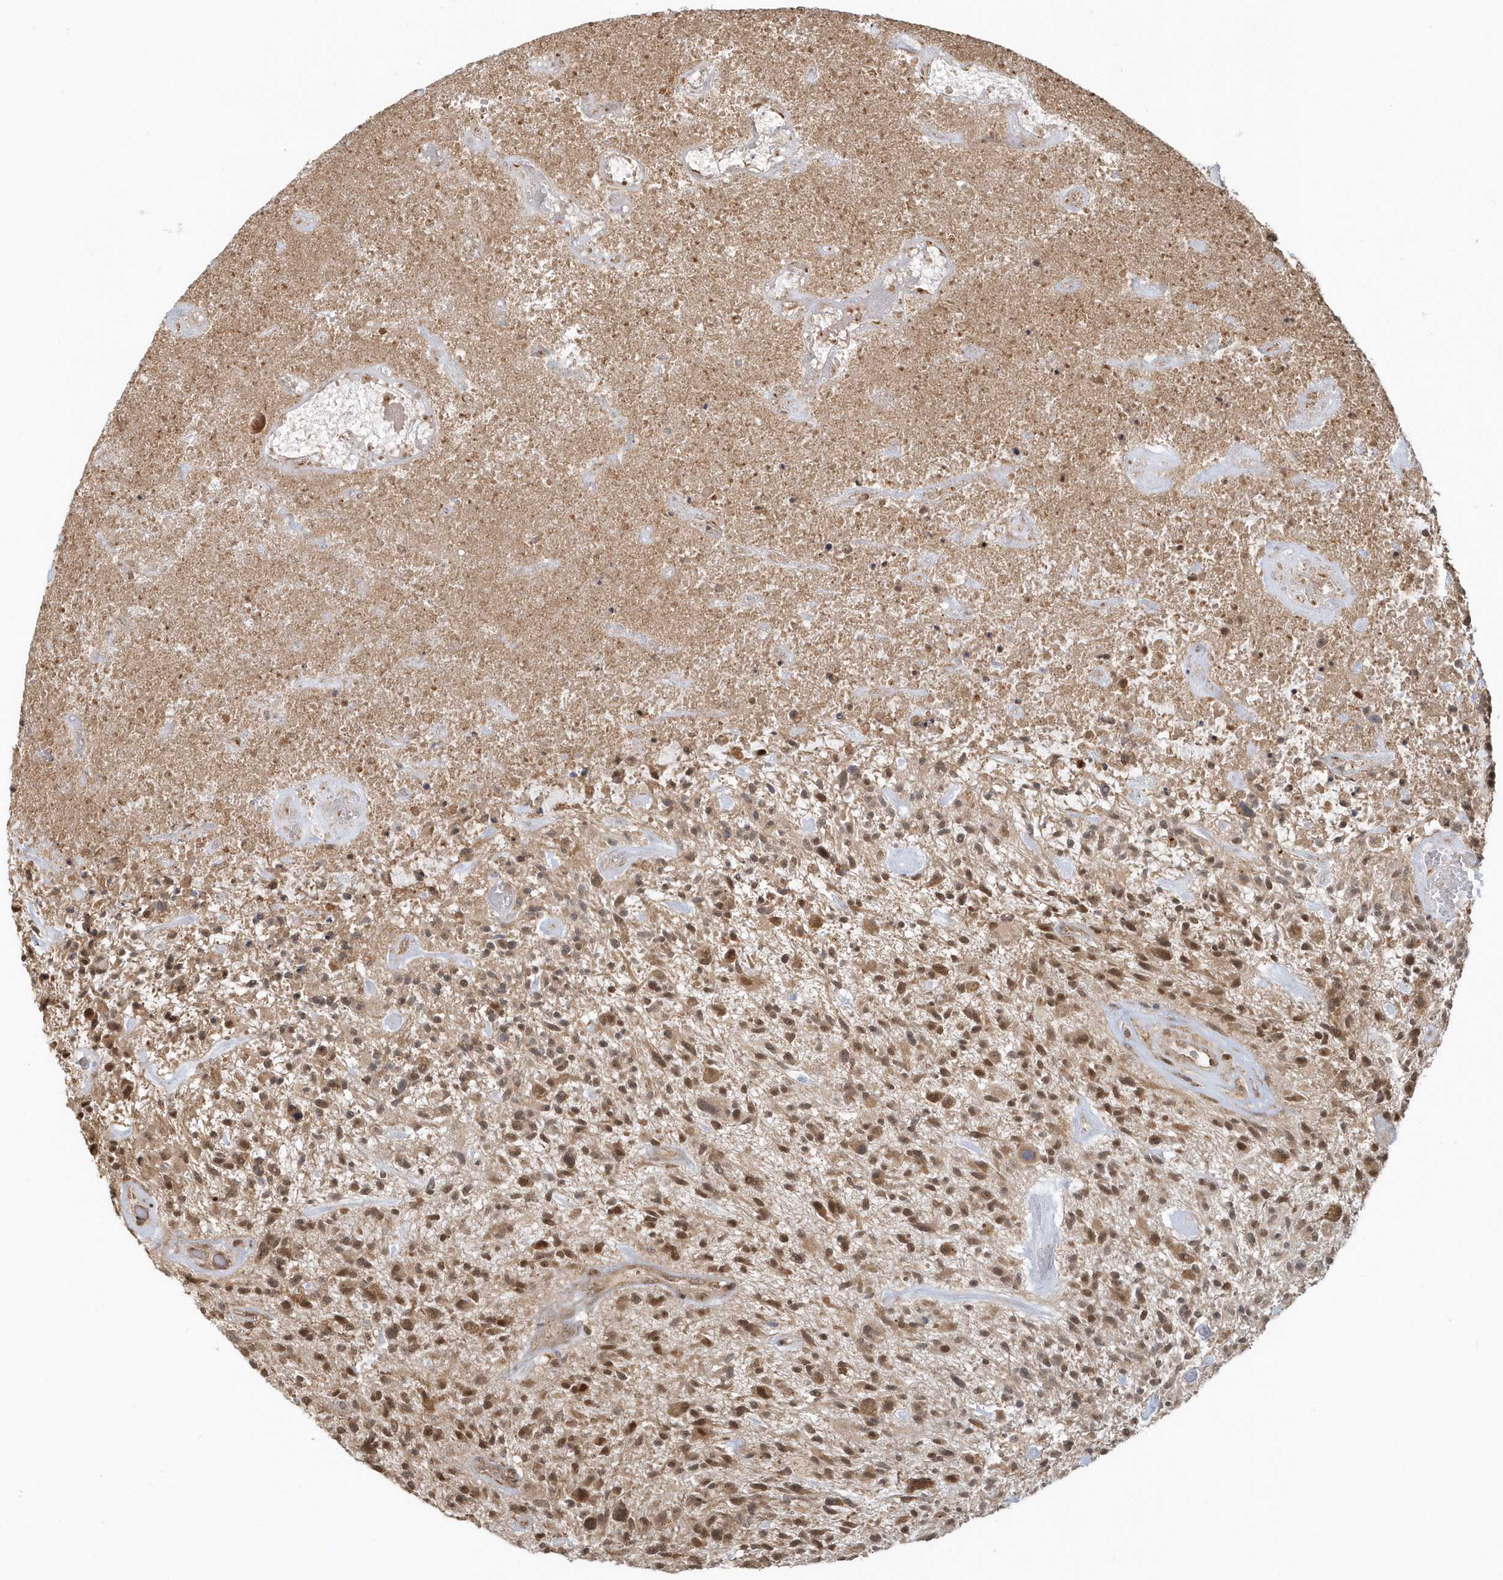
{"staining": {"intensity": "moderate", "quantity": ">75%", "location": "cytoplasmic/membranous,nuclear"}, "tissue": "glioma", "cell_type": "Tumor cells", "image_type": "cancer", "snomed": [{"axis": "morphology", "description": "Glioma, malignant, High grade"}, {"axis": "topography", "description": "Brain"}], "caption": "Human glioma stained with a brown dye demonstrates moderate cytoplasmic/membranous and nuclear positive staining in about >75% of tumor cells.", "gene": "PSMD6", "patient": {"sex": "male", "age": 47}}